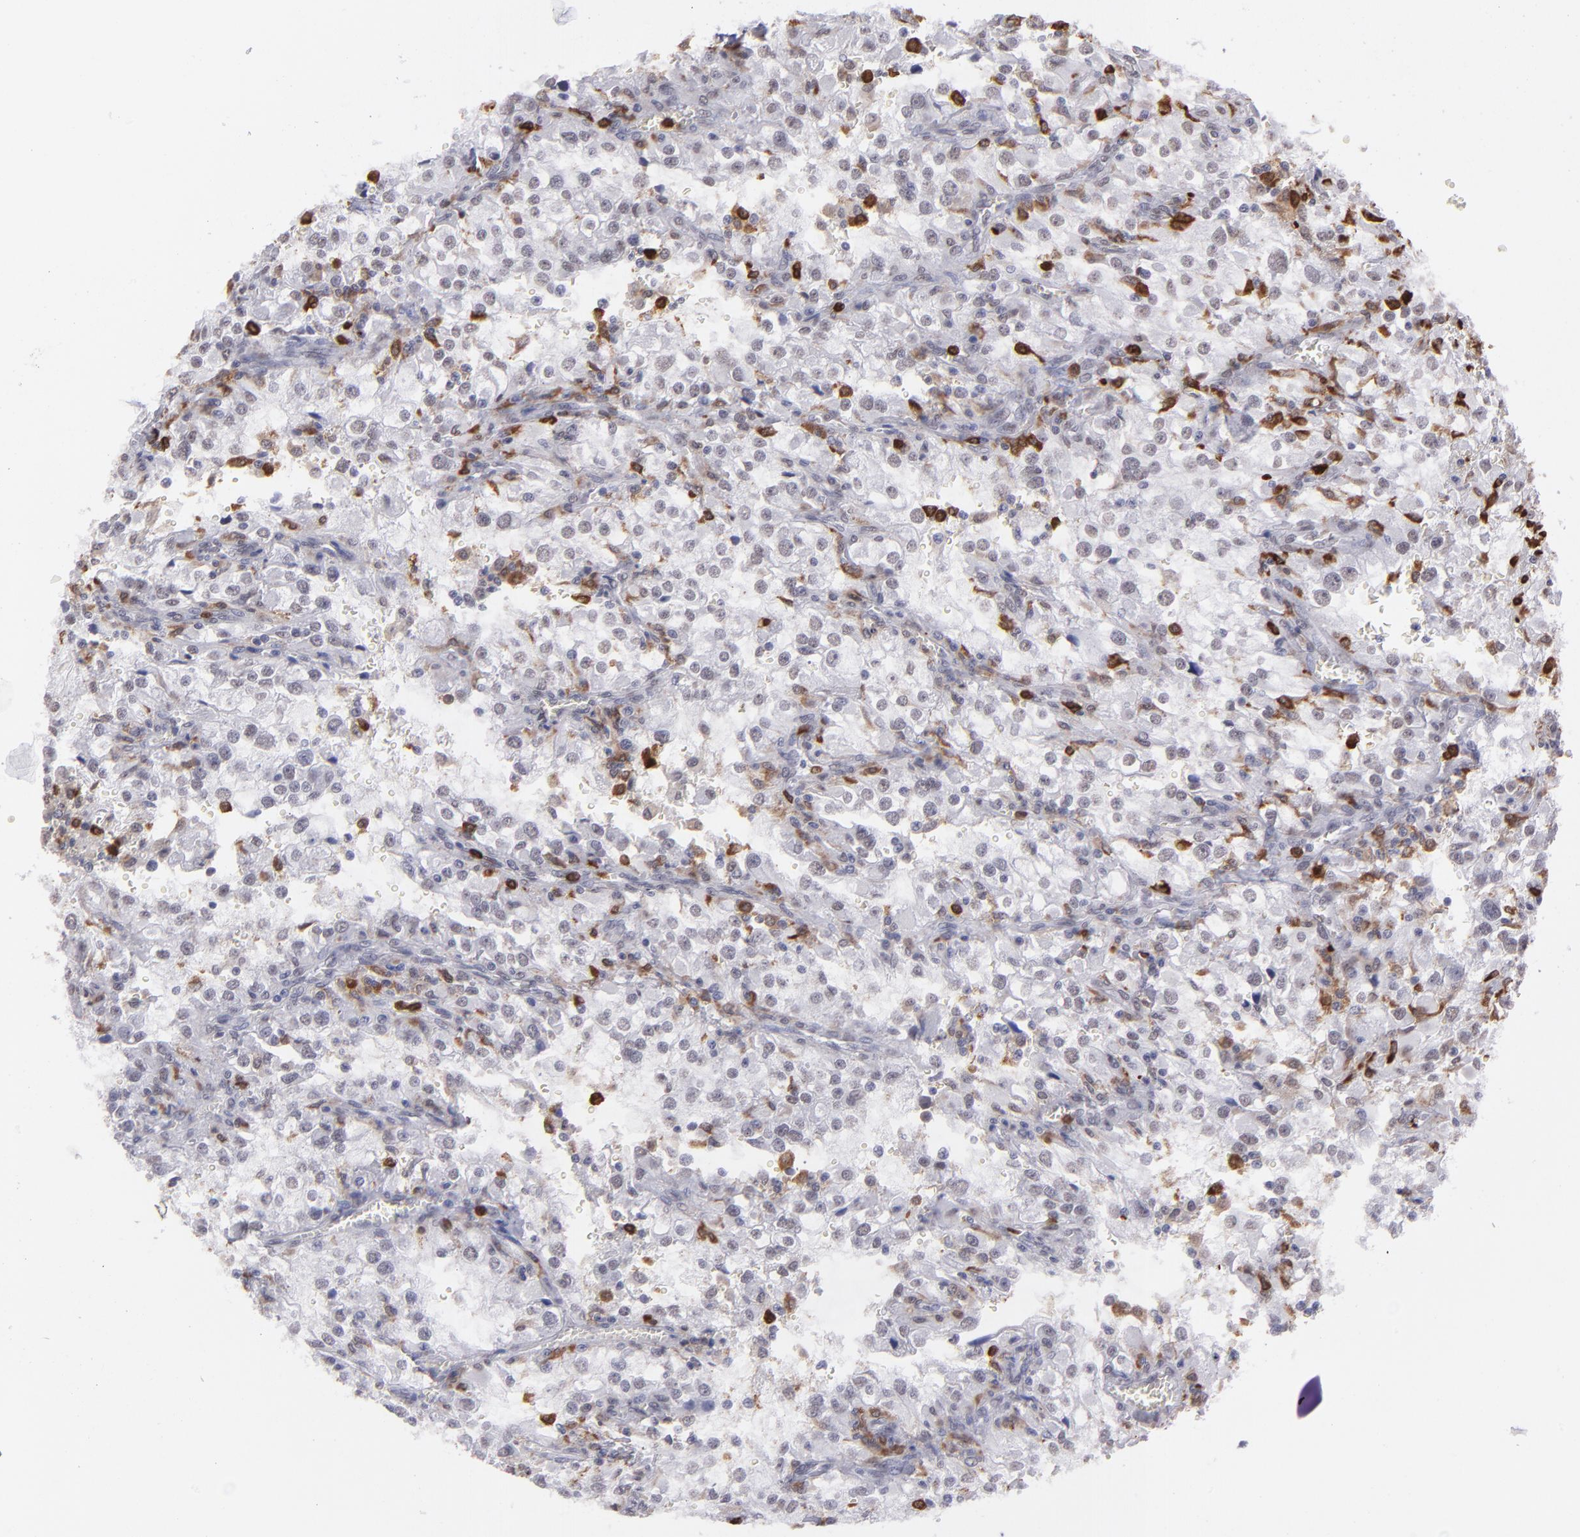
{"staining": {"intensity": "negative", "quantity": "none", "location": "none"}, "tissue": "renal cancer", "cell_type": "Tumor cells", "image_type": "cancer", "snomed": [{"axis": "morphology", "description": "Adenocarcinoma, NOS"}, {"axis": "topography", "description": "Kidney"}], "caption": "Micrograph shows no protein expression in tumor cells of adenocarcinoma (renal) tissue.", "gene": "NCF2", "patient": {"sex": "female", "age": 52}}